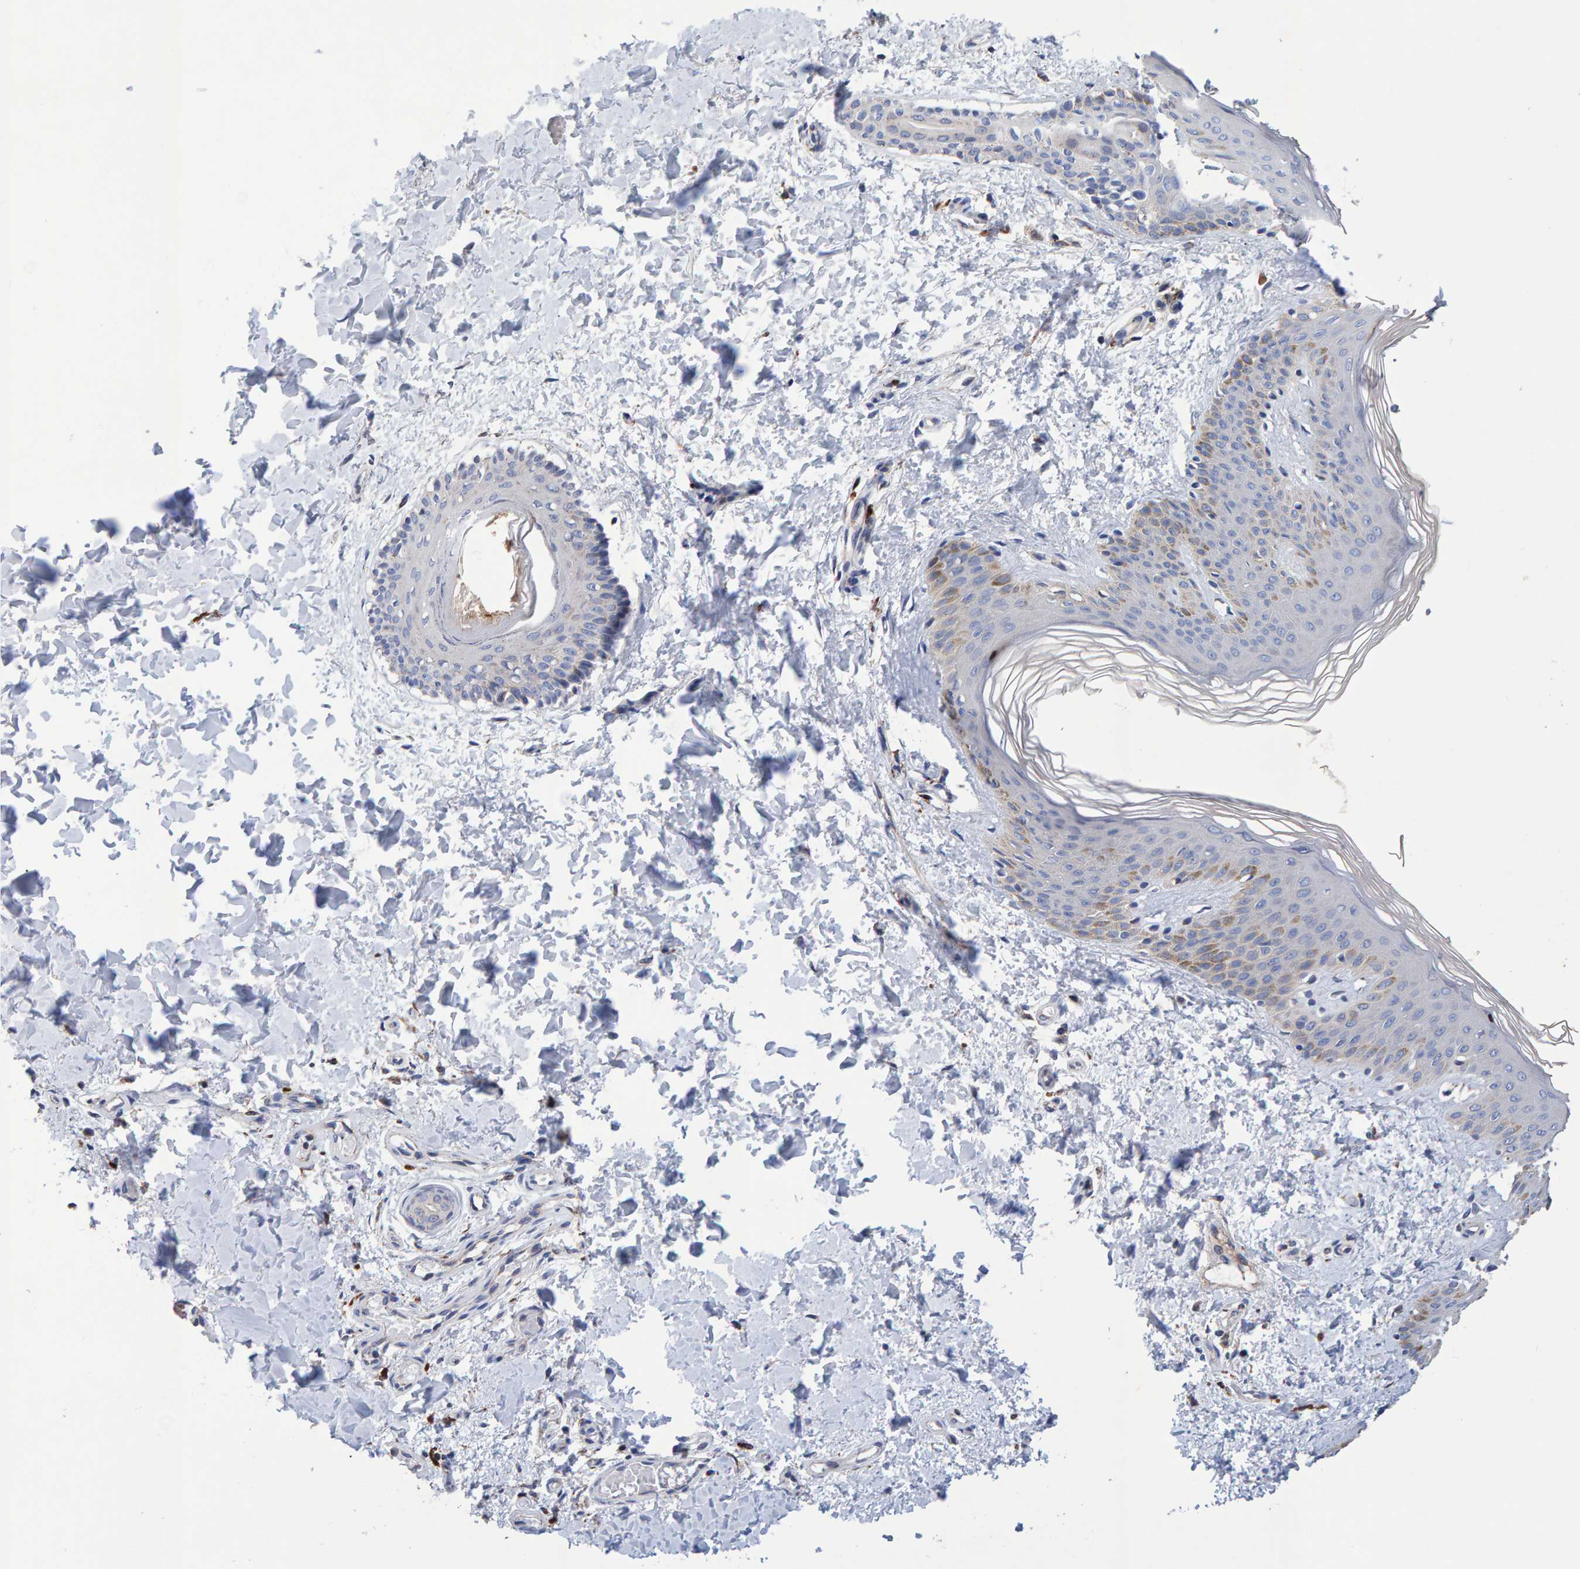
{"staining": {"intensity": "negative", "quantity": "none", "location": "none"}, "tissue": "skin", "cell_type": "Fibroblasts", "image_type": "normal", "snomed": [{"axis": "morphology", "description": "Normal tissue, NOS"}, {"axis": "morphology", "description": "Neoplasm, benign, NOS"}, {"axis": "topography", "description": "Skin"}, {"axis": "topography", "description": "Soft tissue"}], "caption": "A high-resolution histopathology image shows immunohistochemistry (IHC) staining of normal skin, which shows no significant positivity in fibroblasts.", "gene": "EFR3A", "patient": {"sex": "male", "age": 26}}